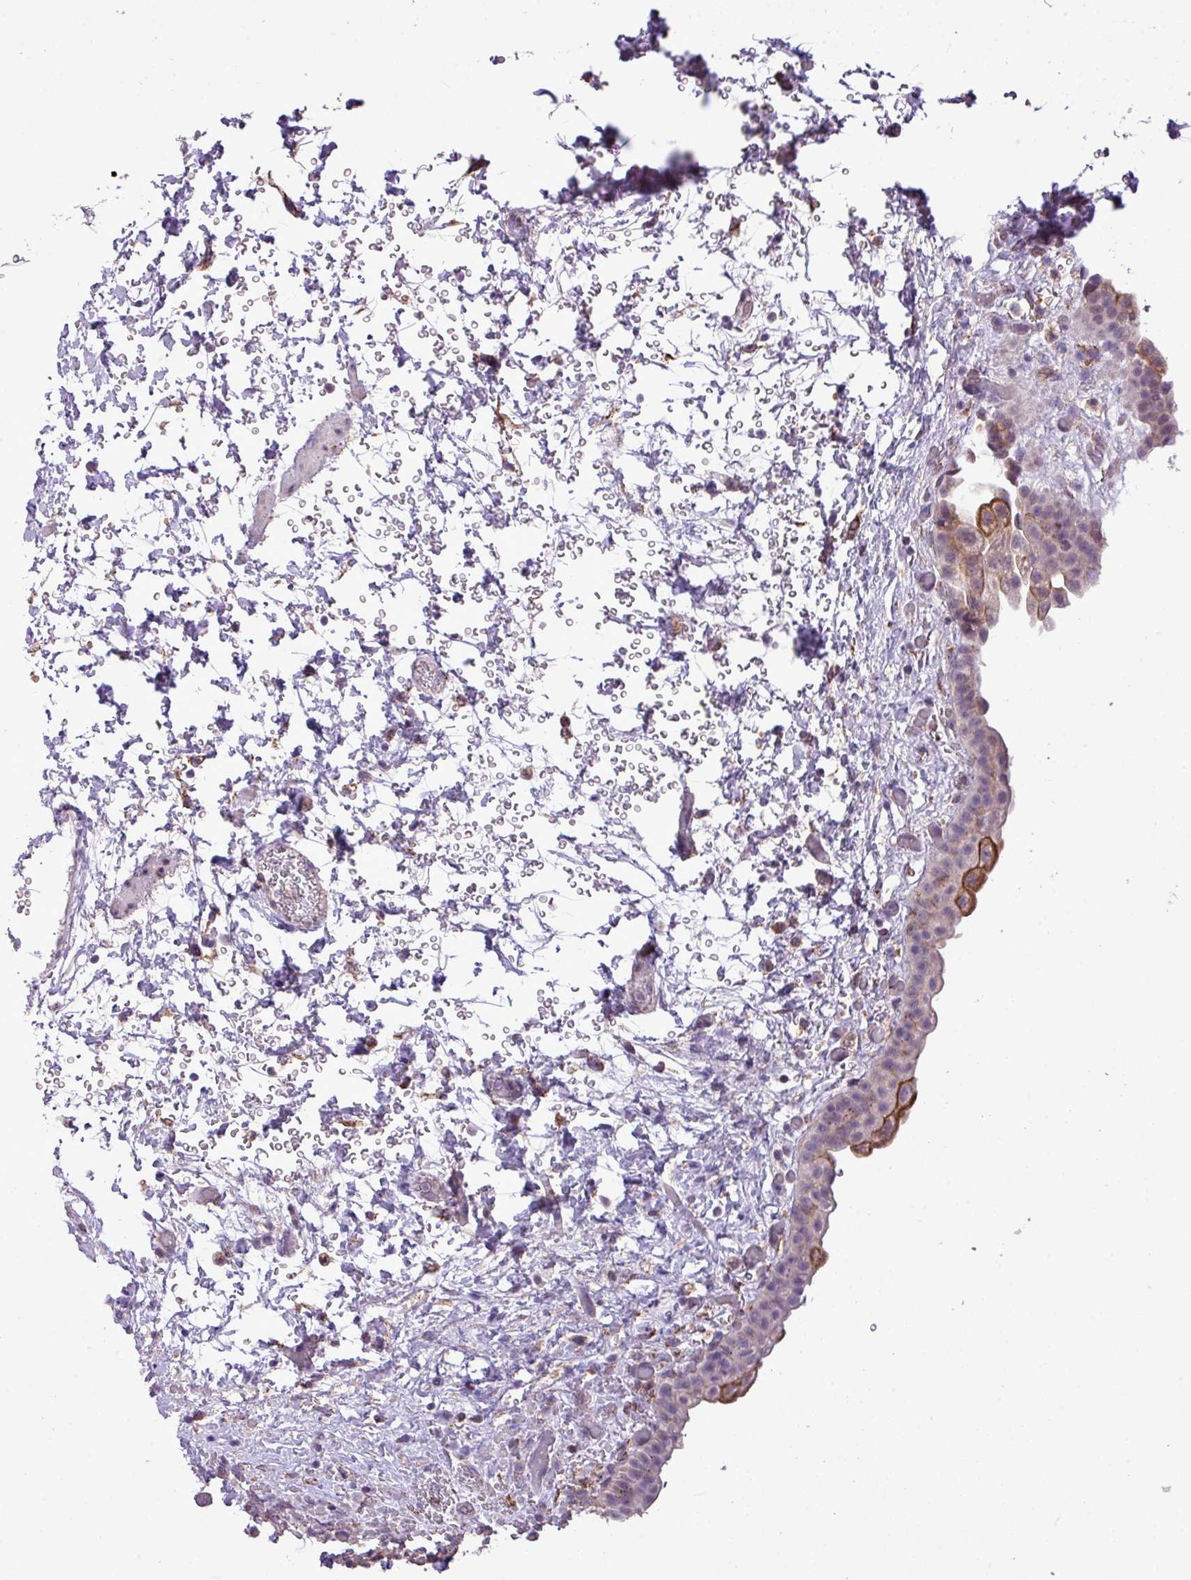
{"staining": {"intensity": "strong", "quantity": "<25%", "location": "cytoplasmic/membranous"}, "tissue": "urinary bladder", "cell_type": "Urothelial cells", "image_type": "normal", "snomed": [{"axis": "morphology", "description": "Normal tissue, NOS"}, {"axis": "topography", "description": "Urinary bladder"}], "caption": "IHC image of unremarkable human urinary bladder stained for a protein (brown), which exhibits medium levels of strong cytoplasmic/membranous staining in approximately <25% of urothelial cells.", "gene": "ALDH2", "patient": {"sex": "male", "age": 69}}